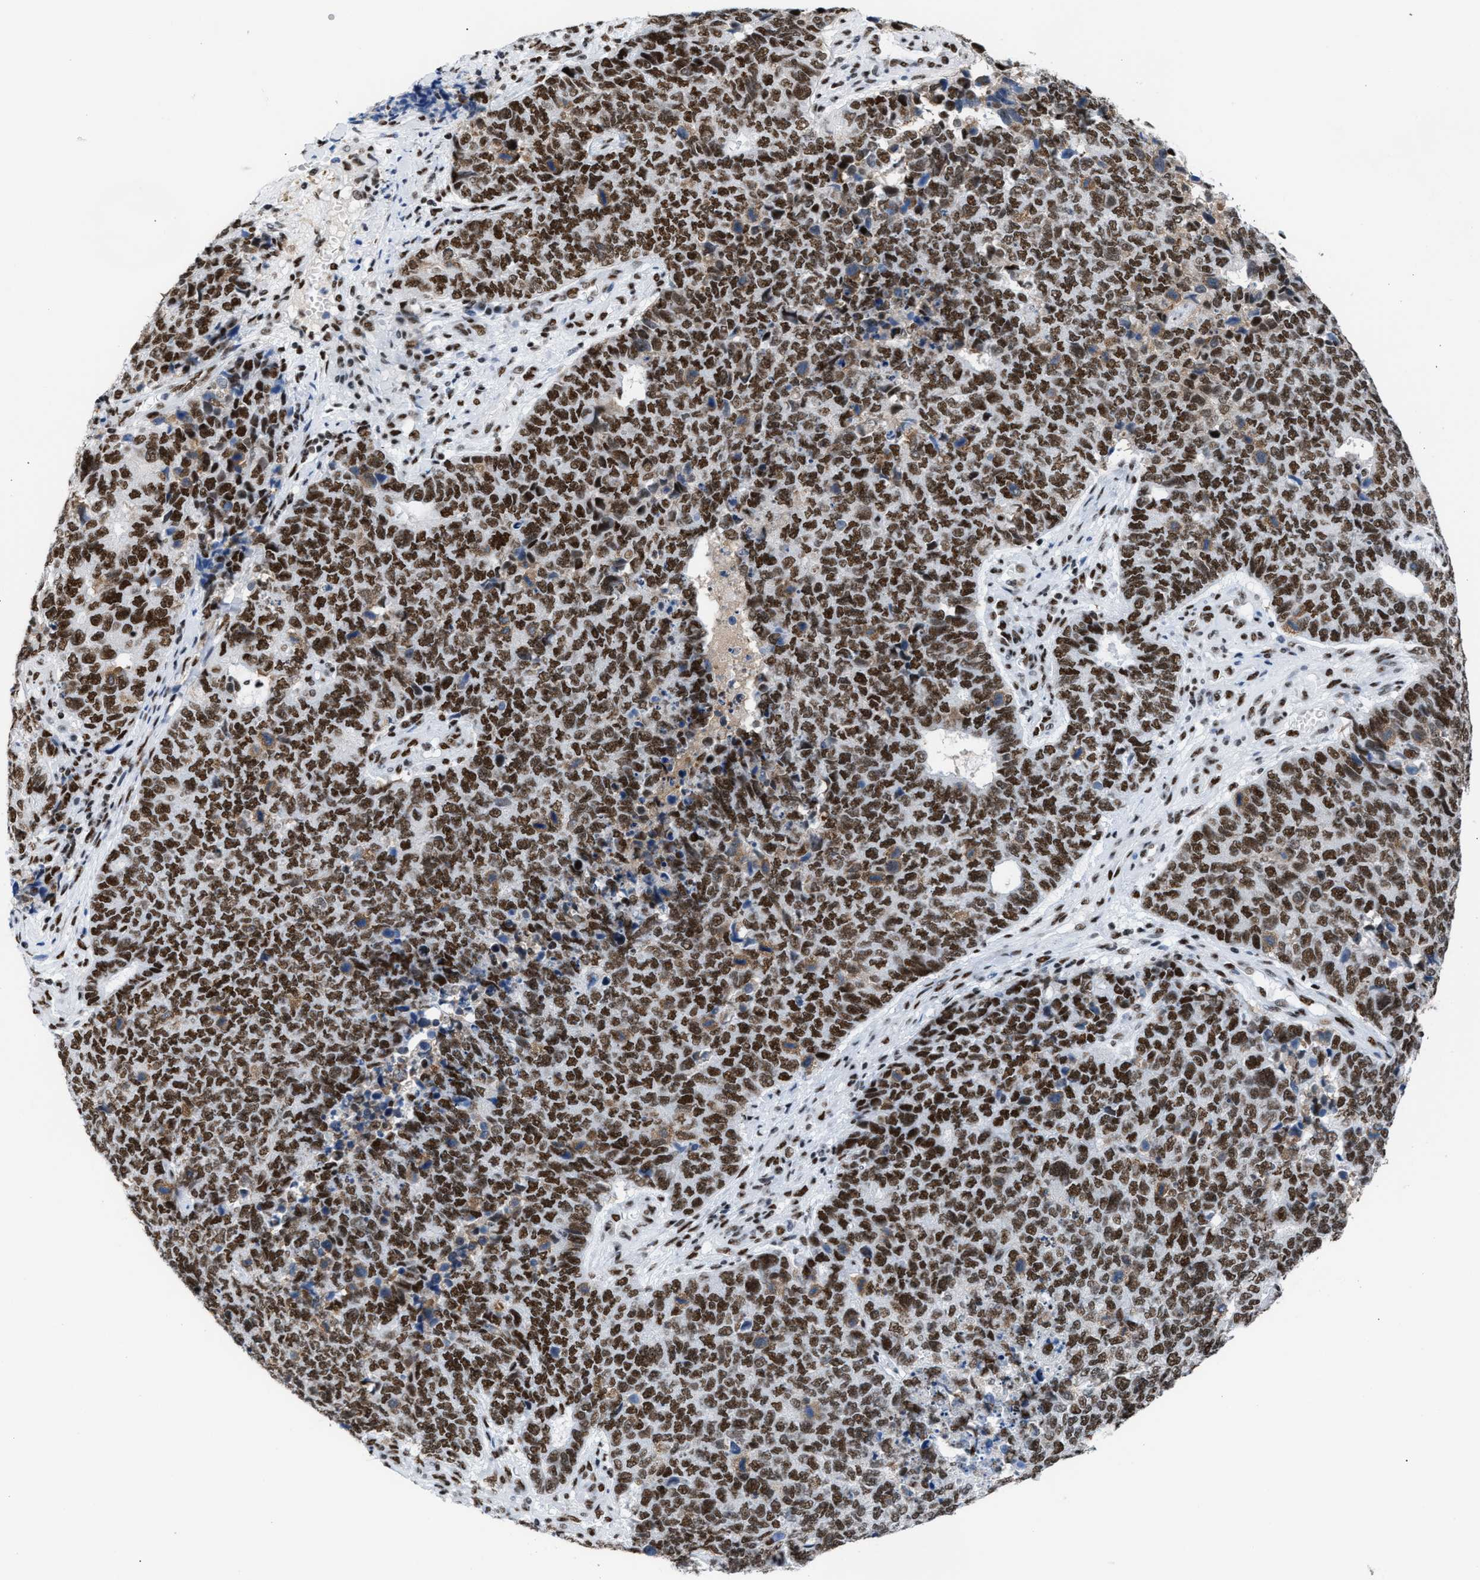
{"staining": {"intensity": "strong", "quantity": ">75%", "location": "cytoplasmic/membranous"}, "tissue": "cervical cancer", "cell_type": "Tumor cells", "image_type": "cancer", "snomed": [{"axis": "morphology", "description": "Squamous cell carcinoma, NOS"}, {"axis": "topography", "description": "Cervix"}], "caption": "The histopathology image shows immunohistochemical staining of squamous cell carcinoma (cervical). There is strong cytoplasmic/membranous expression is seen in about >75% of tumor cells. The protein of interest is shown in brown color, while the nuclei are stained blue.", "gene": "CCAR2", "patient": {"sex": "female", "age": 63}}